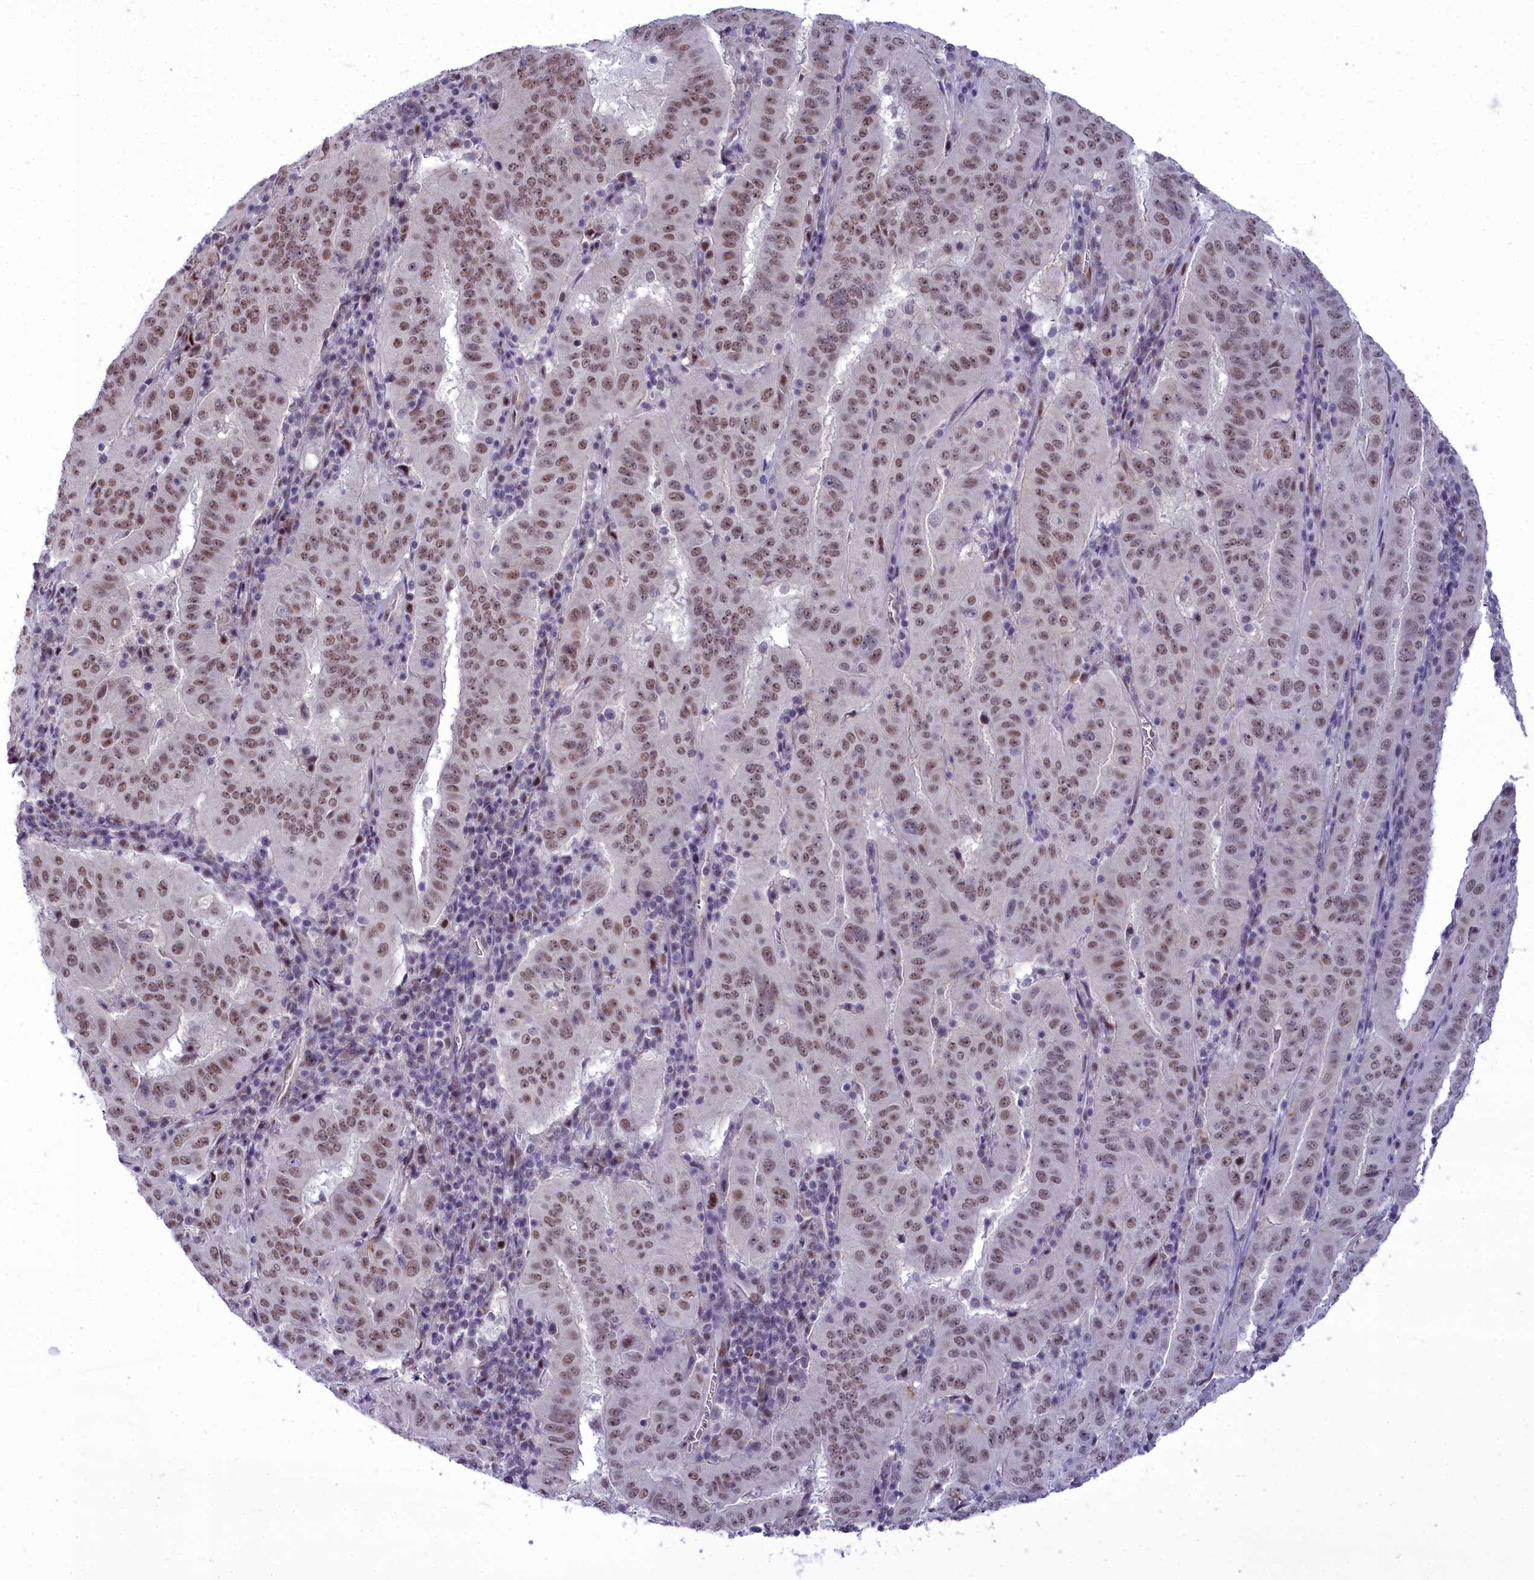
{"staining": {"intensity": "moderate", "quantity": ">75%", "location": "nuclear"}, "tissue": "pancreatic cancer", "cell_type": "Tumor cells", "image_type": "cancer", "snomed": [{"axis": "morphology", "description": "Adenocarcinoma, NOS"}, {"axis": "topography", "description": "Pancreas"}], "caption": "Immunohistochemical staining of pancreatic adenocarcinoma exhibits medium levels of moderate nuclear expression in about >75% of tumor cells.", "gene": "CEACAM19", "patient": {"sex": "male", "age": 63}}